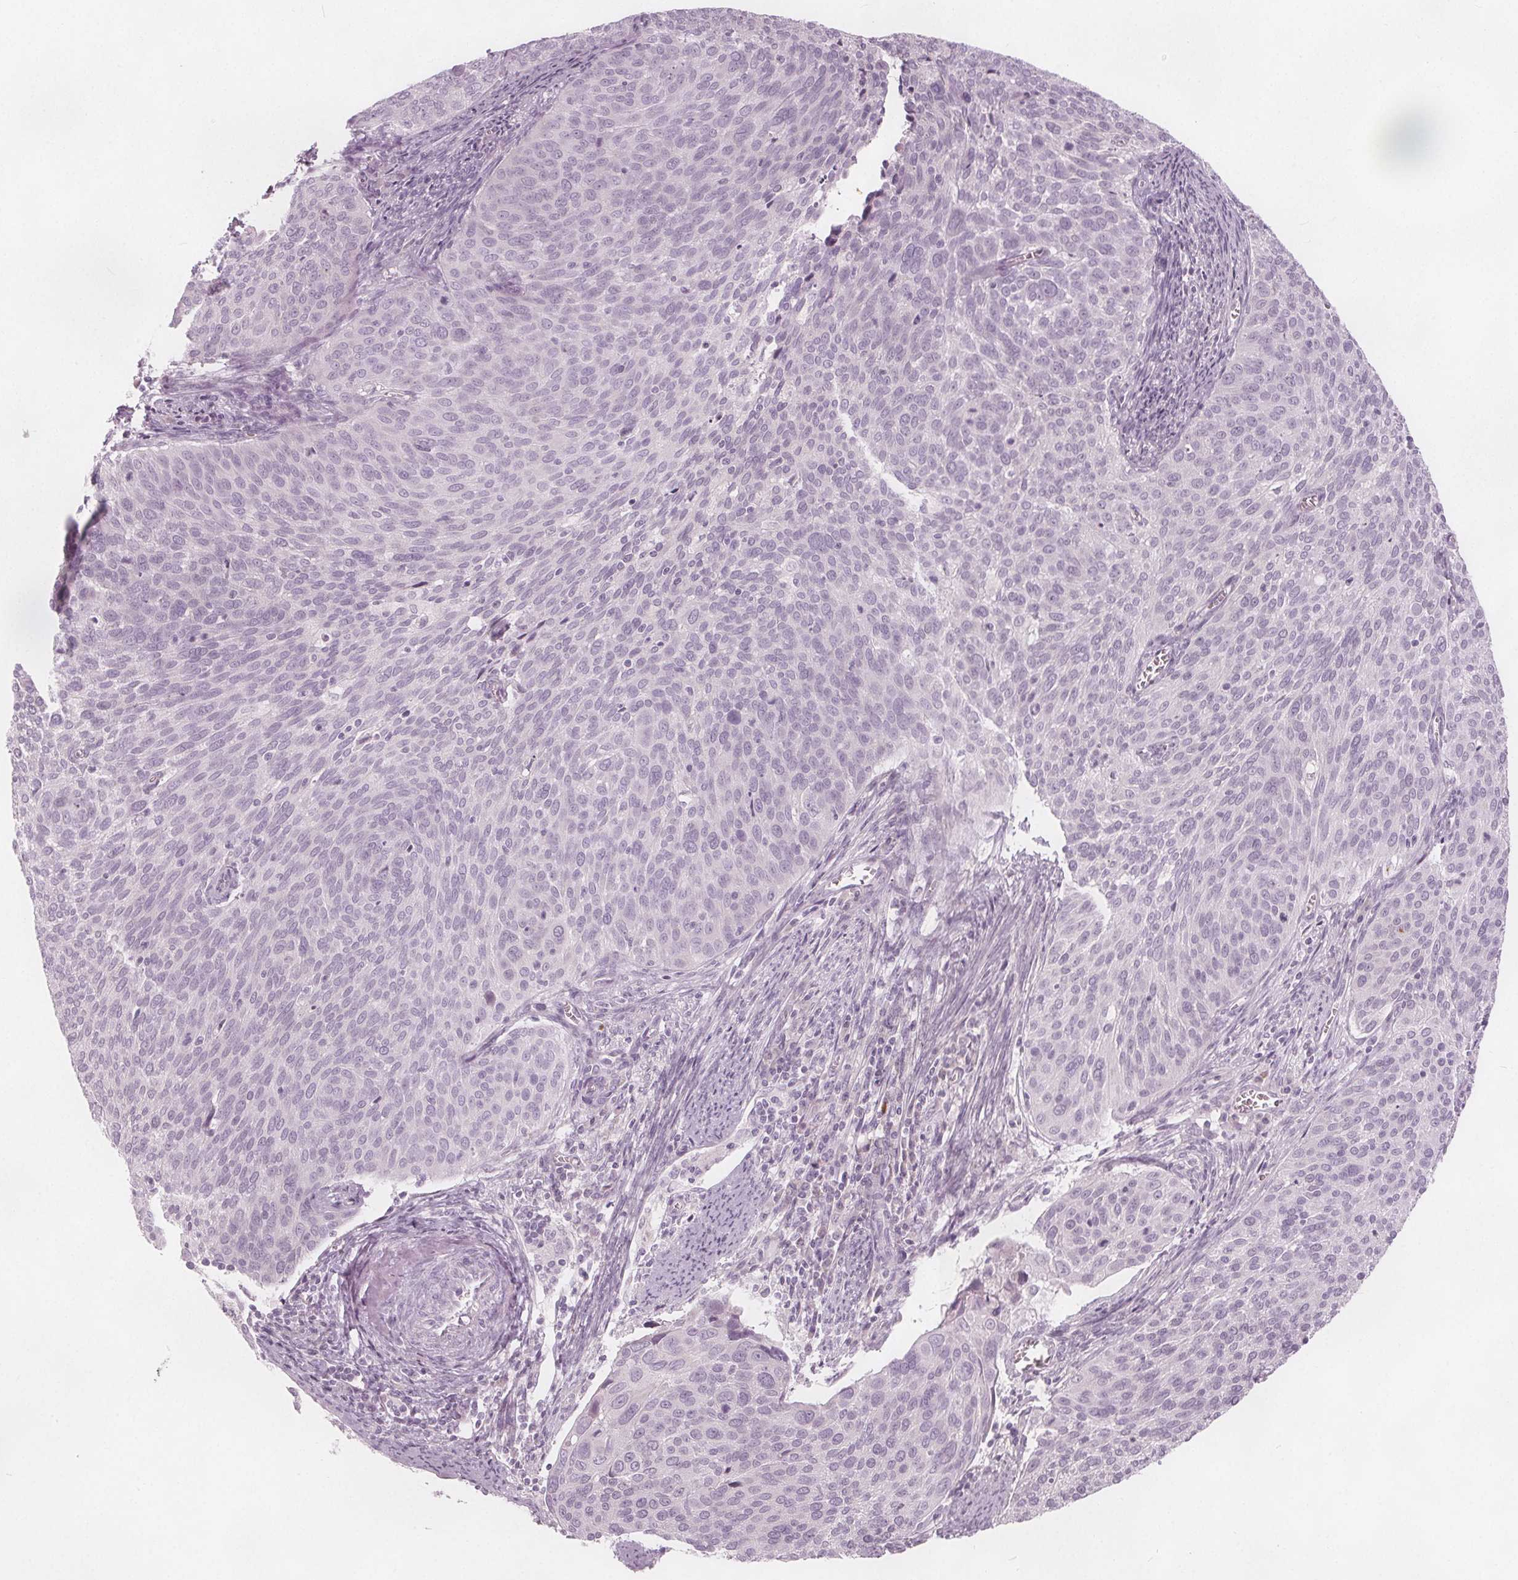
{"staining": {"intensity": "negative", "quantity": "none", "location": "none"}, "tissue": "cervical cancer", "cell_type": "Tumor cells", "image_type": "cancer", "snomed": [{"axis": "morphology", "description": "Squamous cell carcinoma, NOS"}, {"axis": "topography", "description": "Cervix"}], "caption": "Tumor cells are negative for brown protein staining in cervical cancer. (DAB immunohistochemistry (IHC) with hematoxylin counter stain).", "gene": "BRSK1", "patient": {"sex": "female", "age": 39}}